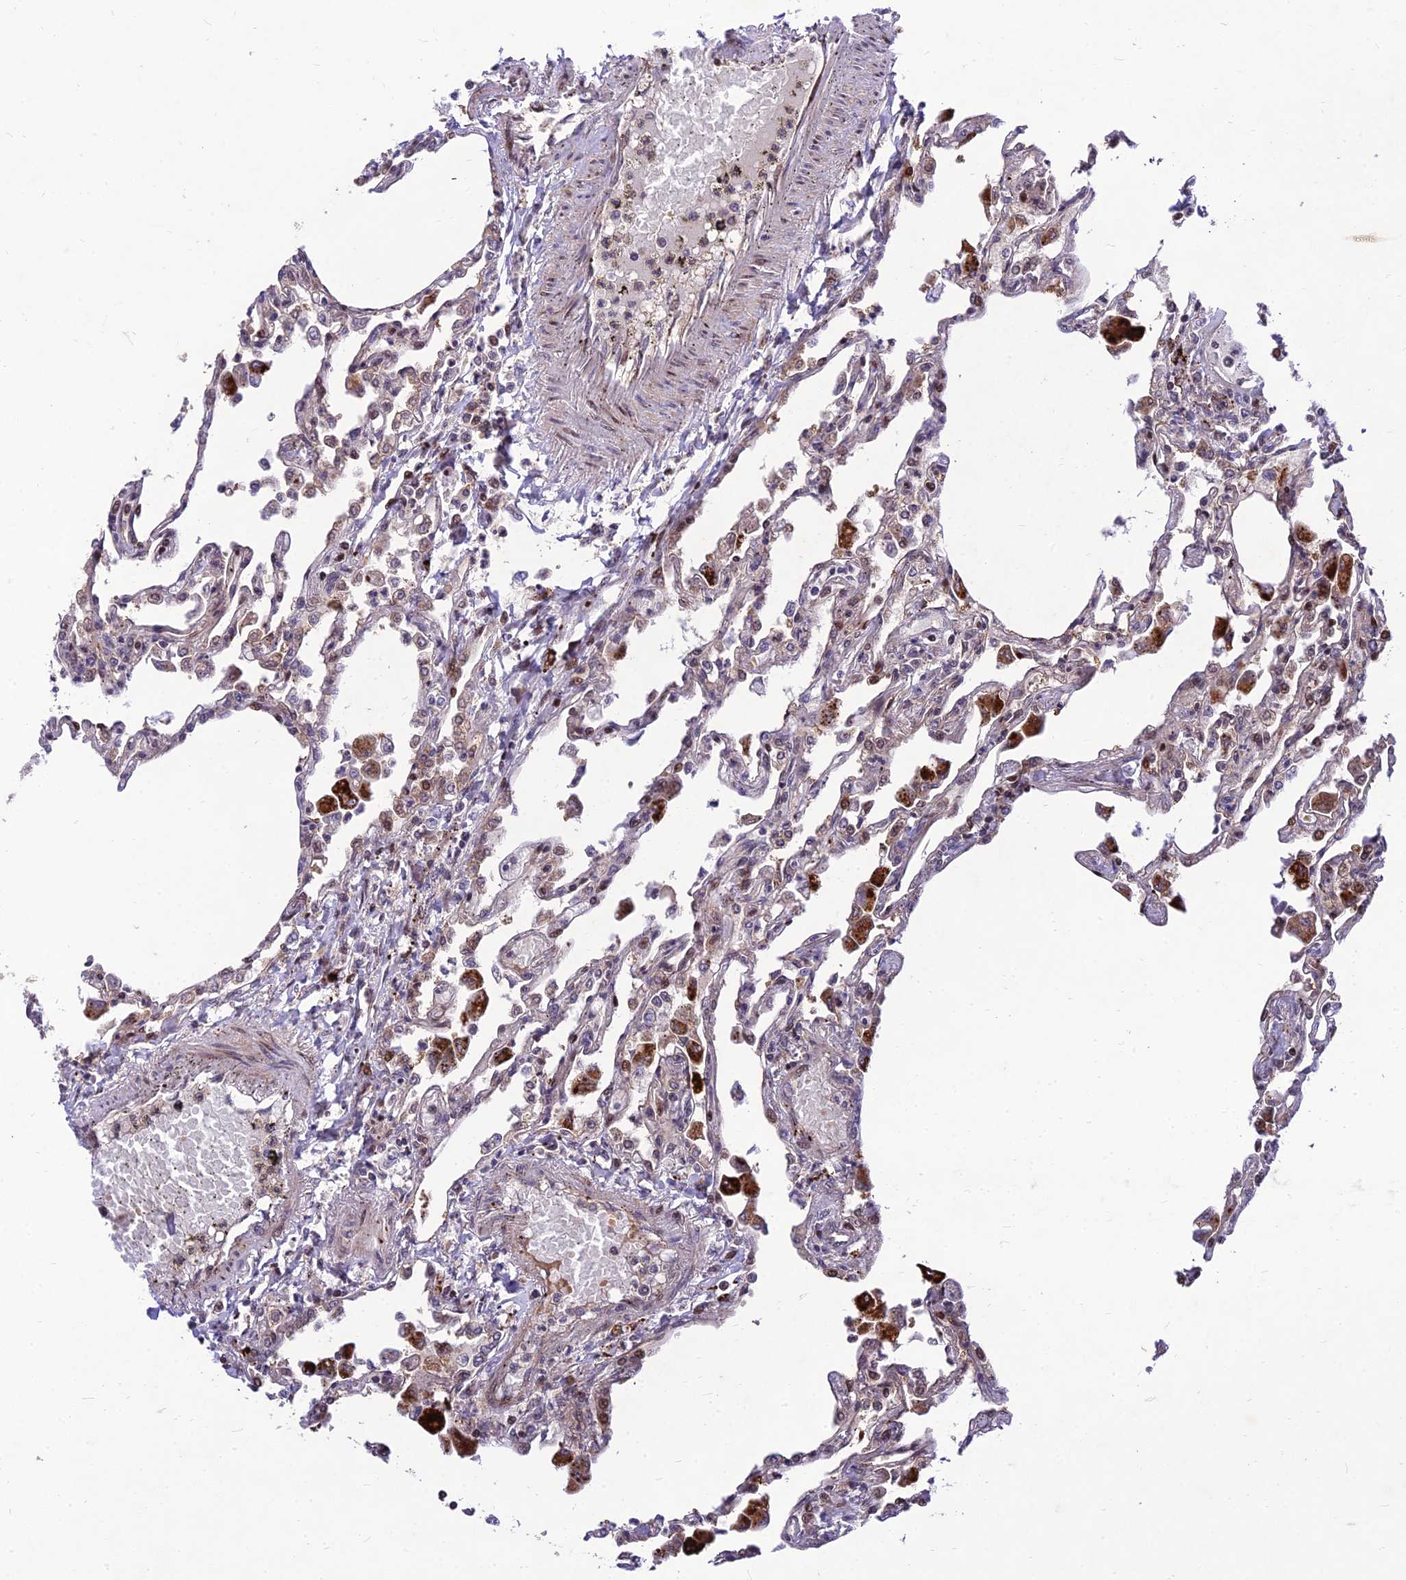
{"staining": {"intensity": "negative", "quantity": "none", "location": "none"}, "tissue": "lung", "cell_type": "Alveolar cells", "image_type": "normal", "snomed": [{"axis": "morphology", "description": "Normal tissue, NOS"}, {"axis": "topography", "description": "Bronchus"}, {"axis": "topography", "description": "Lung"}], "caption": "Alveolar cells are negative for protein expression in benign human lung. Nuclei are stained in blue.", "gene": "MKKS", "patient": {"sex": "female", "age": 49}}